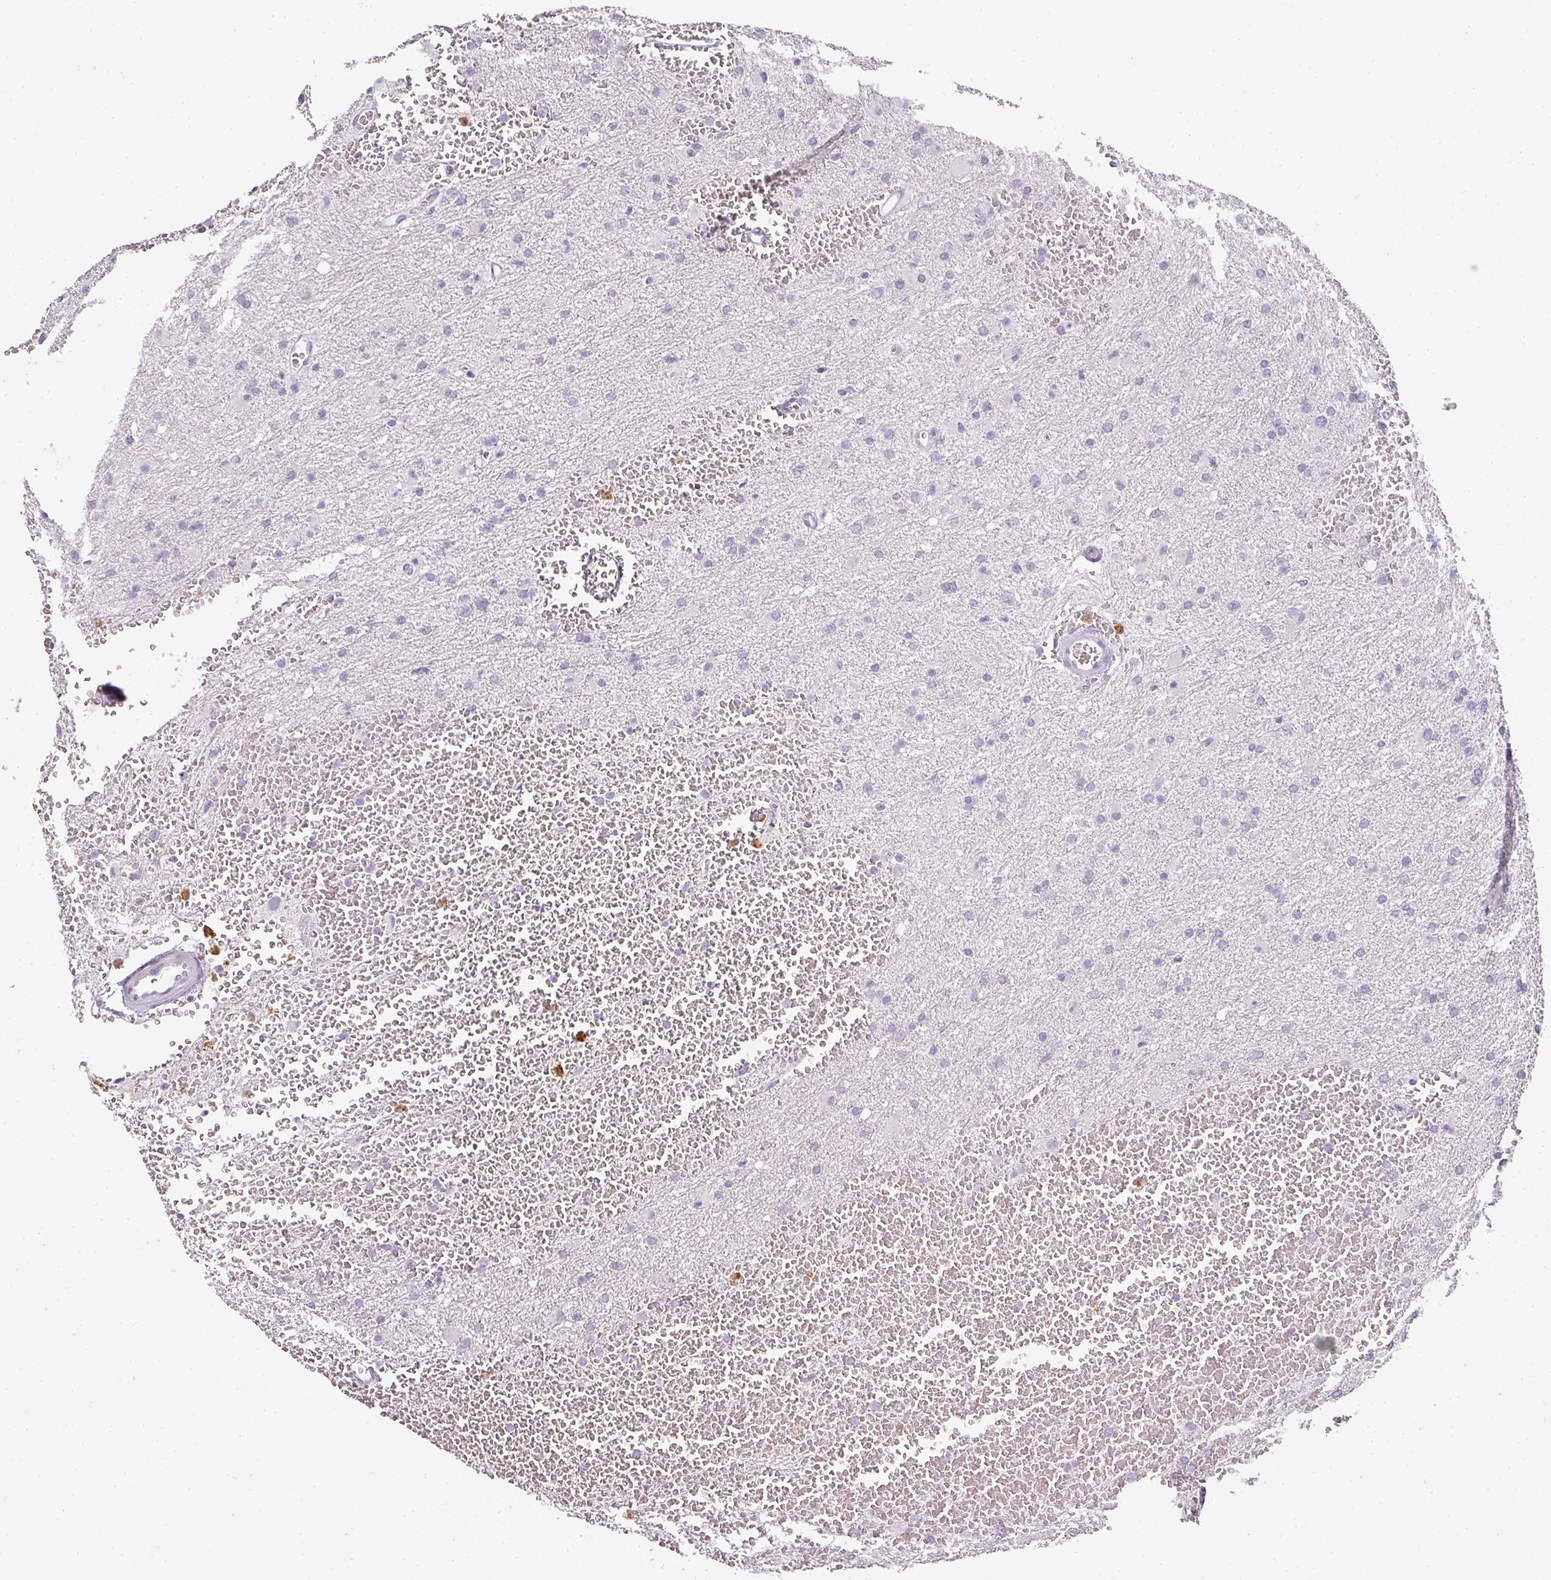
{"staining": {"intensity": "negative", "quantity": "none", "location": "none"}, "tissue": "glioma", "cell_type": "Tumor cells", "image_type": "cancer", "snomed": [{"axis": "morphology", "description": "Glioma, malignant, High grade"}, {"axis": "topography", "description": "Cerebral cortex"}], "caption": "This is an immunohistochemistry image of human glioma. There is no positivity in tumor cells.", "gene": "CAMP", "patient": {"sex": "female", "age": 36}}